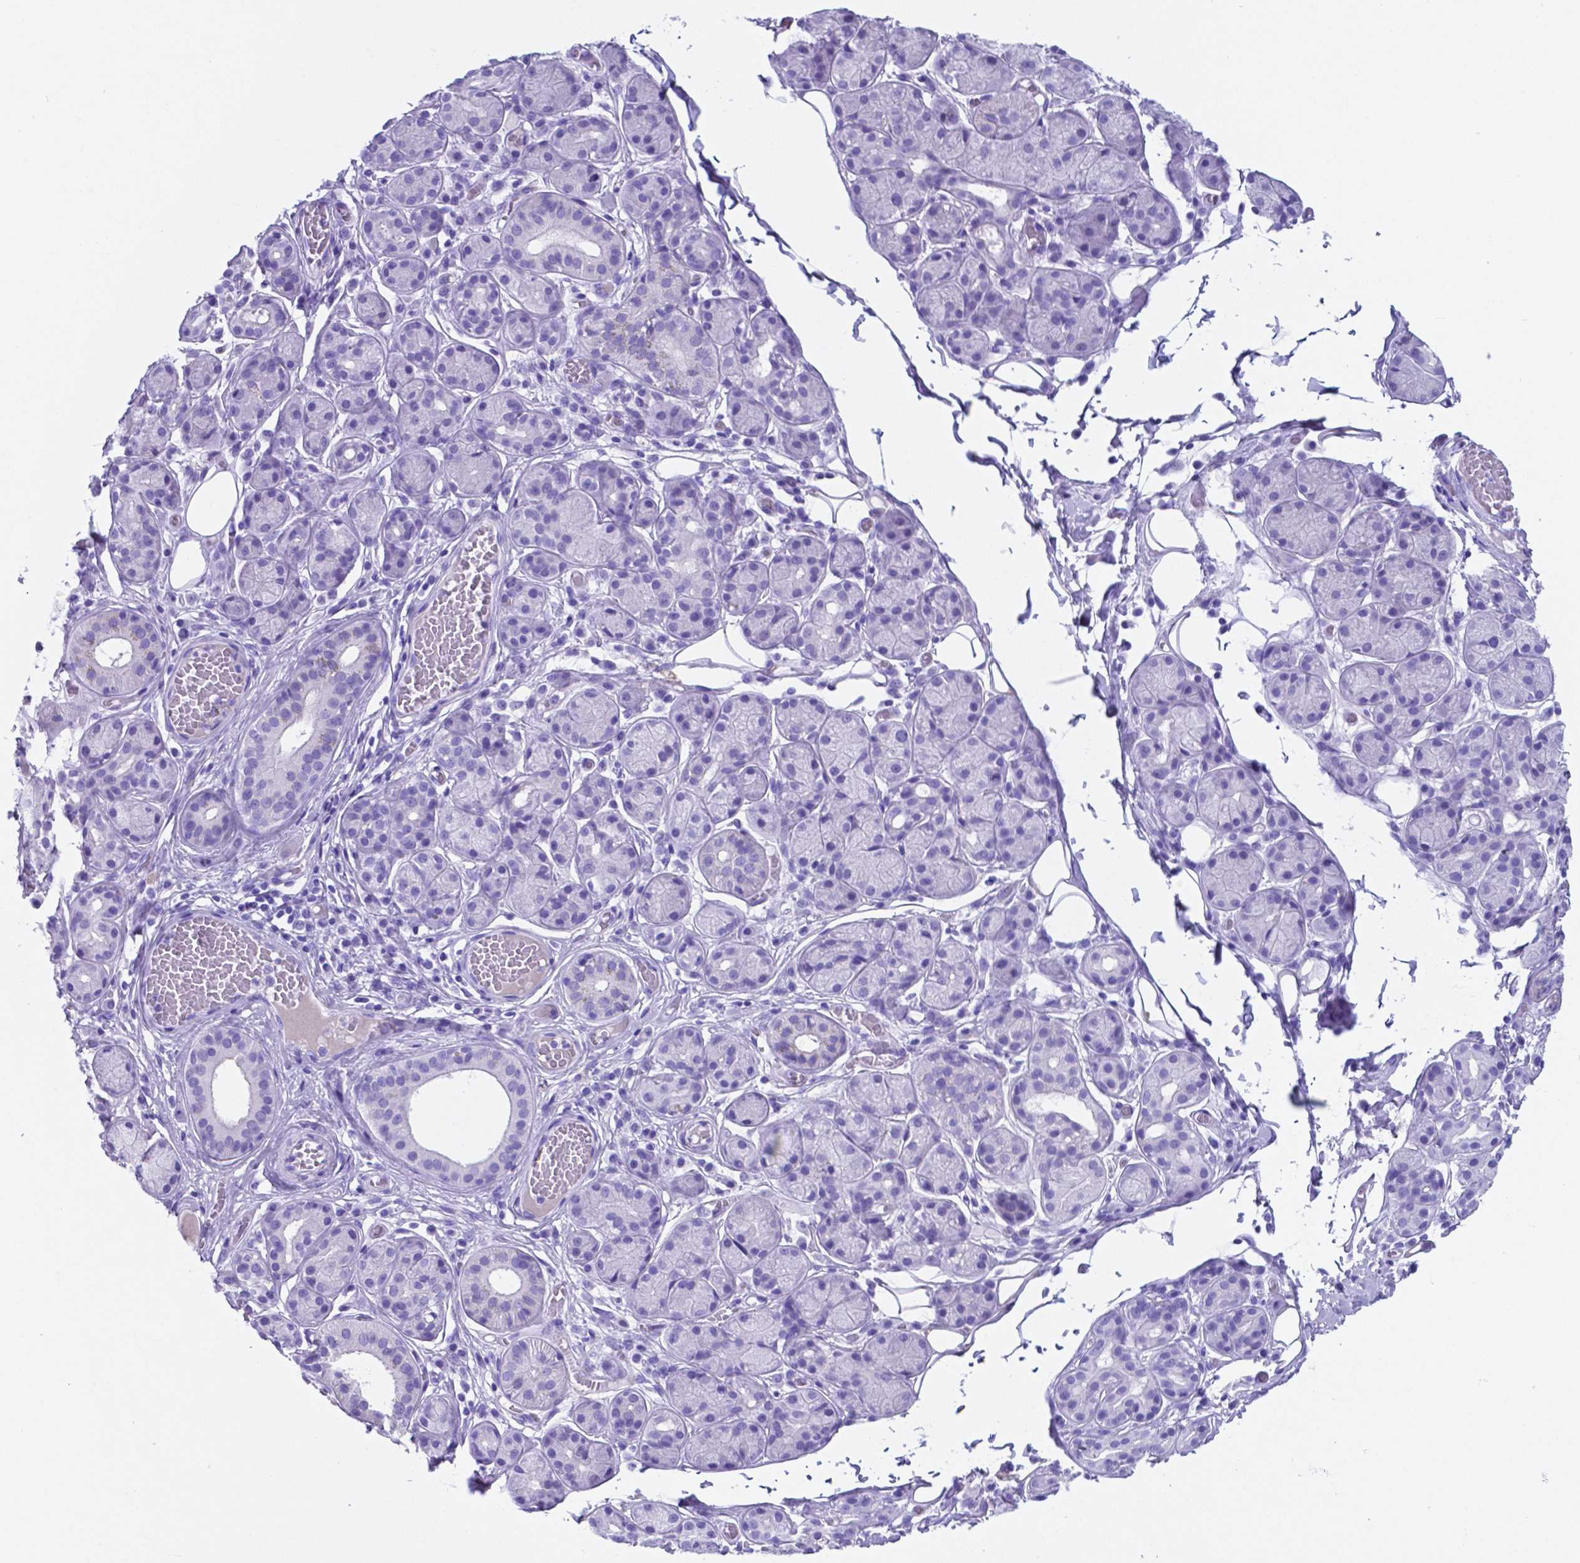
{"staining": {"intensity": "negative", "quantity": "none", "location": "none"}, "tissue": "salivary gland", "cell_type": "Glandular cells", "image_type": "normal", "snomed": [{"axis": "morphology", "description": "Normal tissue, NOS"}, {"axis": "topography", "description": "Salivary gland"}, {"axis": "topography", "description": "Peripheral nerve tissue"}], "caption": "Glandular cells are negative for brown protein staining in normal salivary gland. (DAB IHC visualized using brightfield microscopy, high magnification).", "gene": "DNAAF8", "patient": {"sex": "male", "age": 71}}